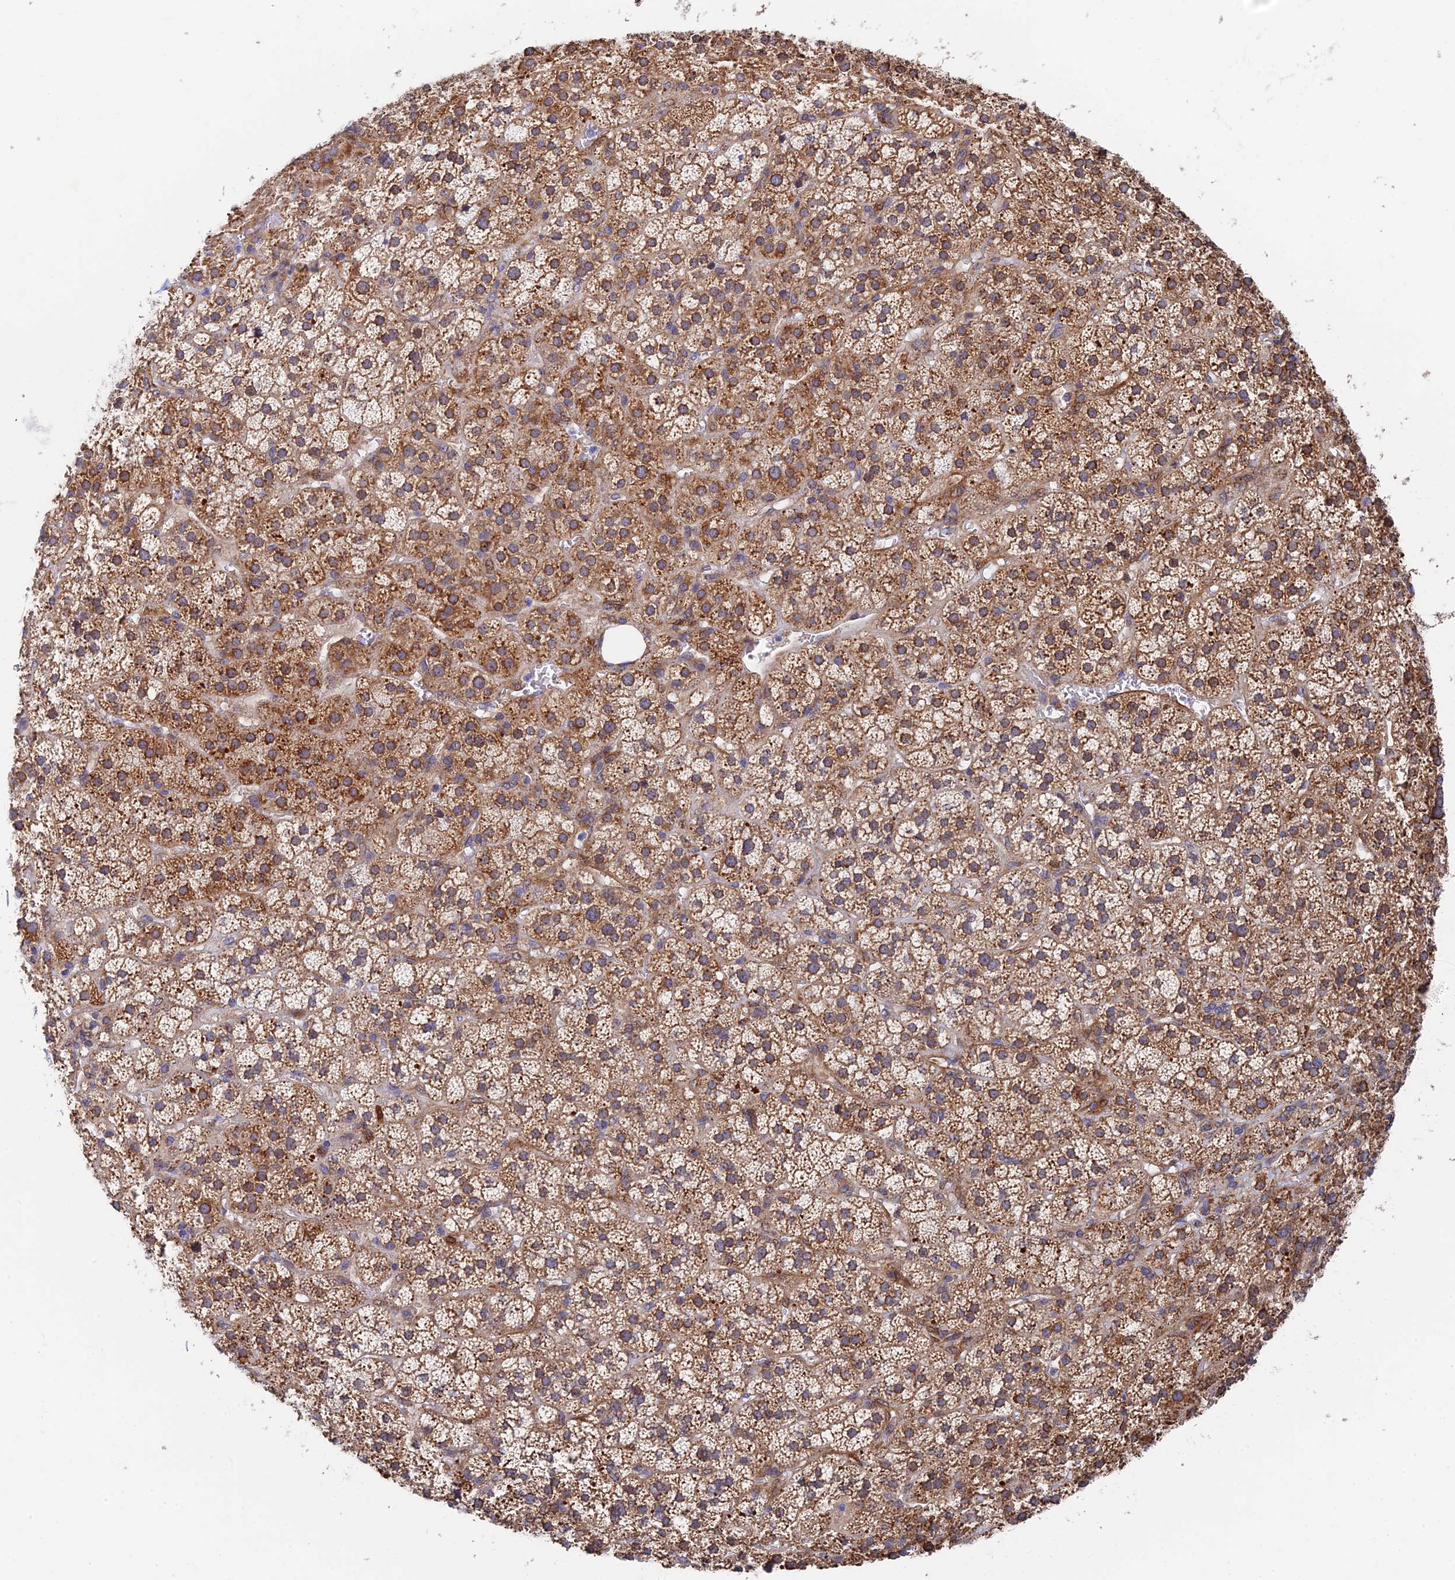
{"staining": {"intensity": "moderate", "quantity": ">75%", "location": "cytoplasmic/membranous"}, "tissue": "adrenal gland", "cell_type": "Glandular cells", "image_type": "normal", "snomed": [{"axis": "morphology", "description": "Normal tissue, NOS"}, {"axis": "topography", "description": "Adrenal gland"}], "caption": "IHC of benign human adrenal gland displays medium levels of moderate cytoplasmic/membranous positivity in about >75% of glandular cells.", "gene": "ZNF320", "patient": {"sex": "female", "age": 70}}